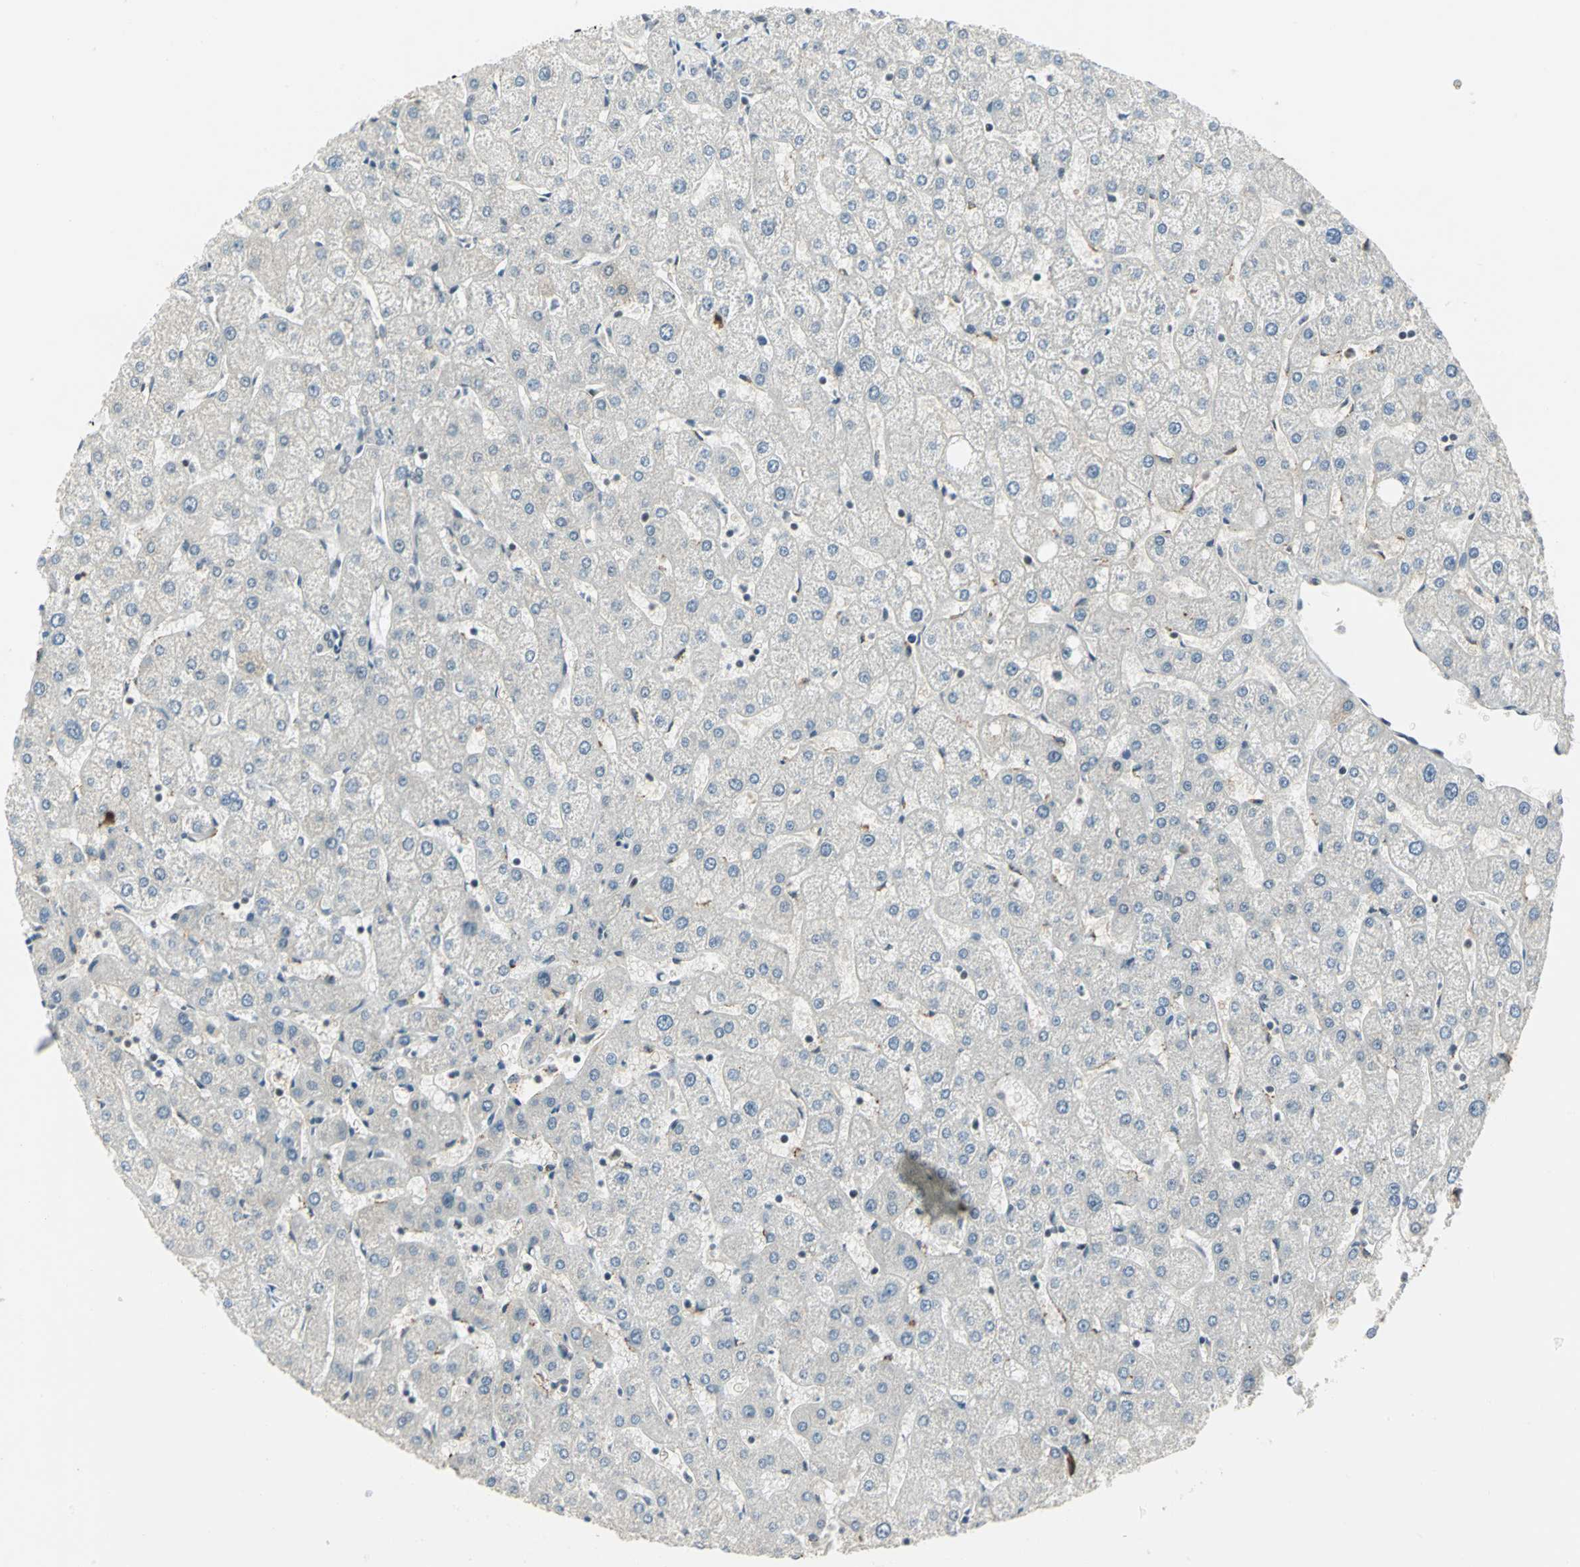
{"staining": {"intensity": "negative", "quantity": "none", "location": "none"}, "tissue": "liver", "cell_type": "Cholangiocytes", "image_type": "normal", "snomed": [{"axis": "morphology", "description": "Normal tissue, NOS"}, {"axis": "topography", "description": "Liver"}], "caption": "Immunohistochemistry photomicrograph of unremarkable liver: human liver stained with DAB (3,3'-diaminobenzidine) reveals no significant protein expression in cholangiocytes.", "gene": "CCNT1", "patient": {"sex": "male", "age": 67}}